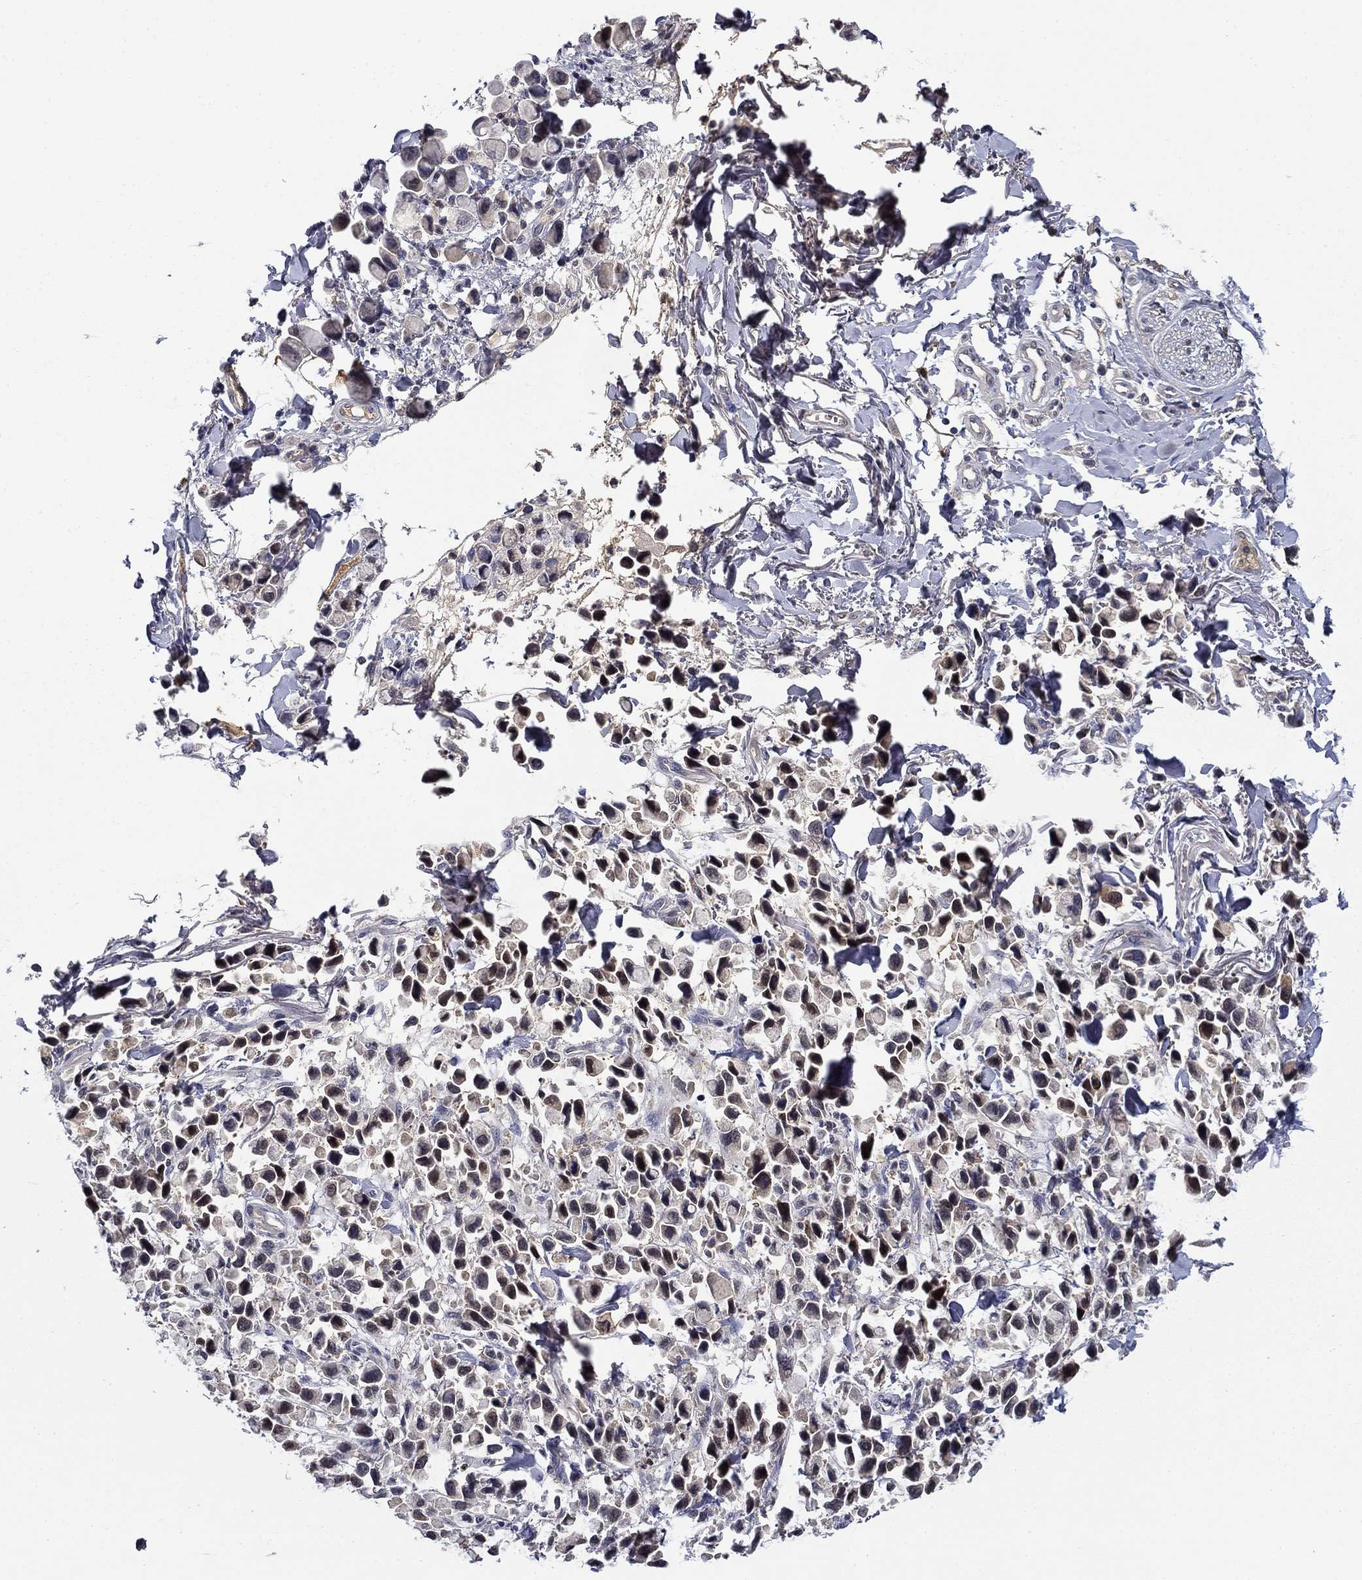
{"staining": {"intensity": "weak", "quantity": "25%-75%", "location": "nuclear"}, "tissue": "stomach cancer", "cell_type": "Tumor cells", "image_type": "cancer", "snomed": [{"axis": "morphology", "description": "Adenocarcinoma, NOS"}, {"axis": "topography", "description": "Stomach"}], "caption": "Immunohistochemical staining of human stomach adenocarcinoma displays weak nuclear protein staining in about 25%-75% of tumor cells.", "gene": "DDTL", "patient": {"sex": "female", "age": 81}}